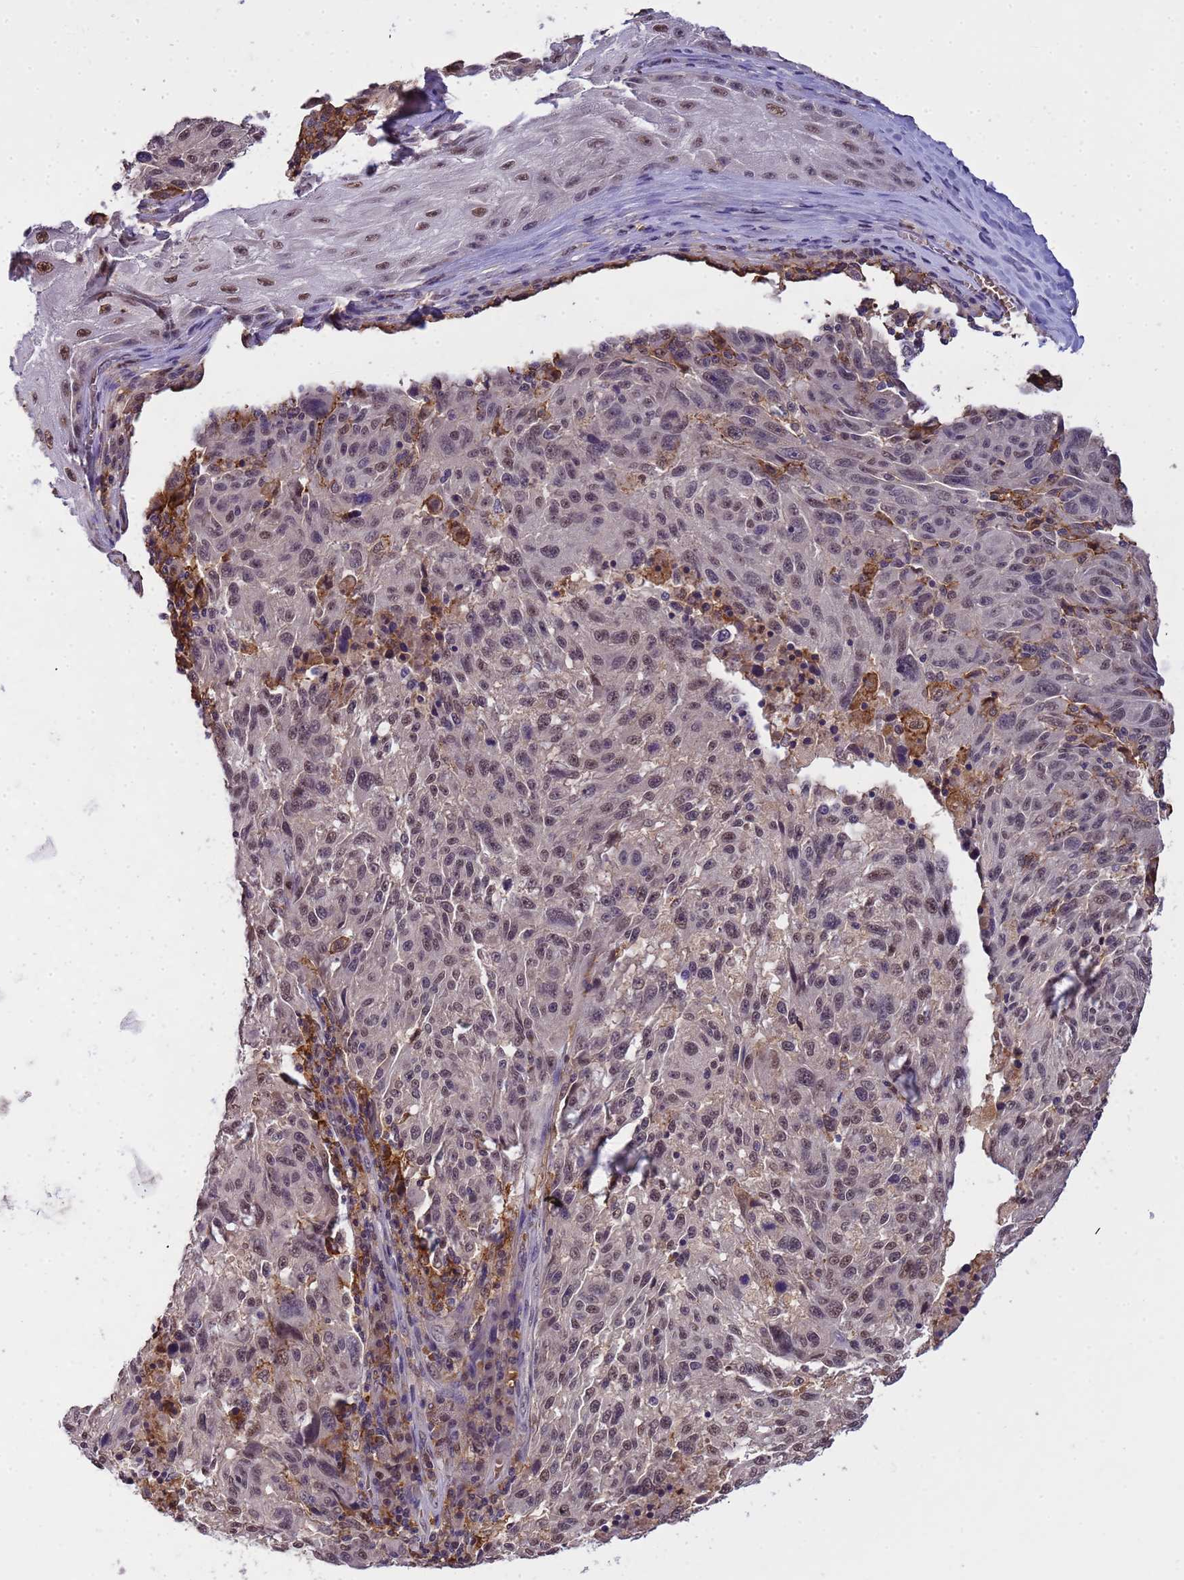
{"staining": {"intensity": "weak", "quantity": ">75%", "location": "nuclear"}, "tissue": "melanoma", "cell_type": "Tumor cells", "image_type": "cancer", "snomed": [{"axis": "morphology", "description": "Malignant melanoma, NOS"}, {"axis": "topography", "description": "Skin"}], "caption": "IHC micrograph of neoplastic tissue: malignant melanoma stained using immunohistochemistry (IHC) shows low levels of weak protein expression localized specifically in the nuclear of tumor cells, appearing as a nuclear brown color.", "gene": "CD53", "patient": {"sex": "male", "age": 53}}